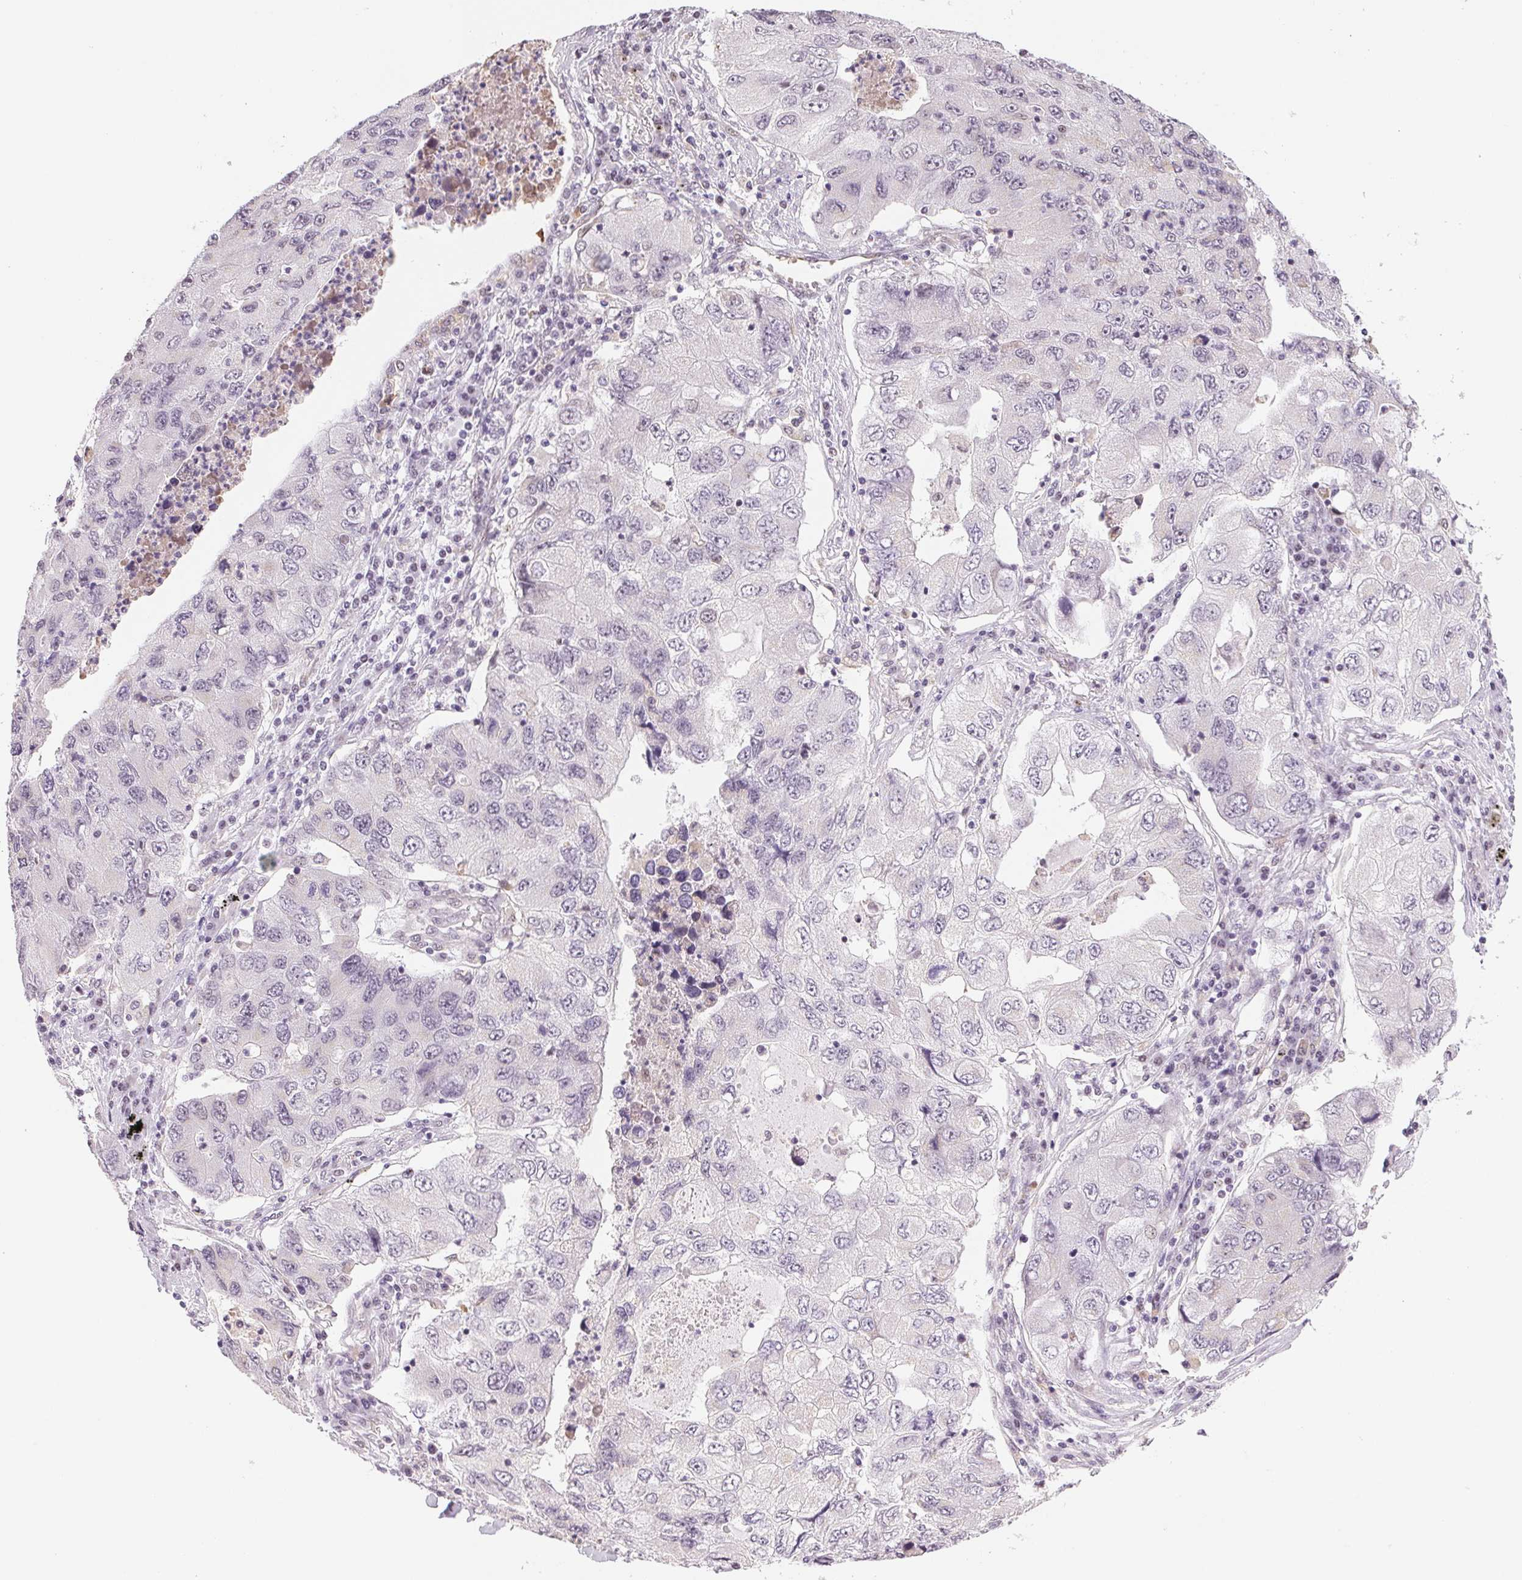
{"staining": {"intensity": "negative", "quantity": "none", "location": "none"}, "tissue": "lung cancer", "cell_type": "Tumor cells", "image_type": "cancer", "snomed": [{"axis": "morphology", "description": "Adenocarcinoma, NOS"}, {"axis": "morphology", "description": "Adenocarcinoma, metastatic, NOS"}, {"axis": "topography", "description": "Lymph node"}, {"axis": "topography", "description": "Lung"}], "caption": "Adenocarcinoma (lung) was stained to show a protein in brown. There is no significant staining in tumor cells.", "gene": "GRHL3", "patient": {"sex": "female", "age": 54}}